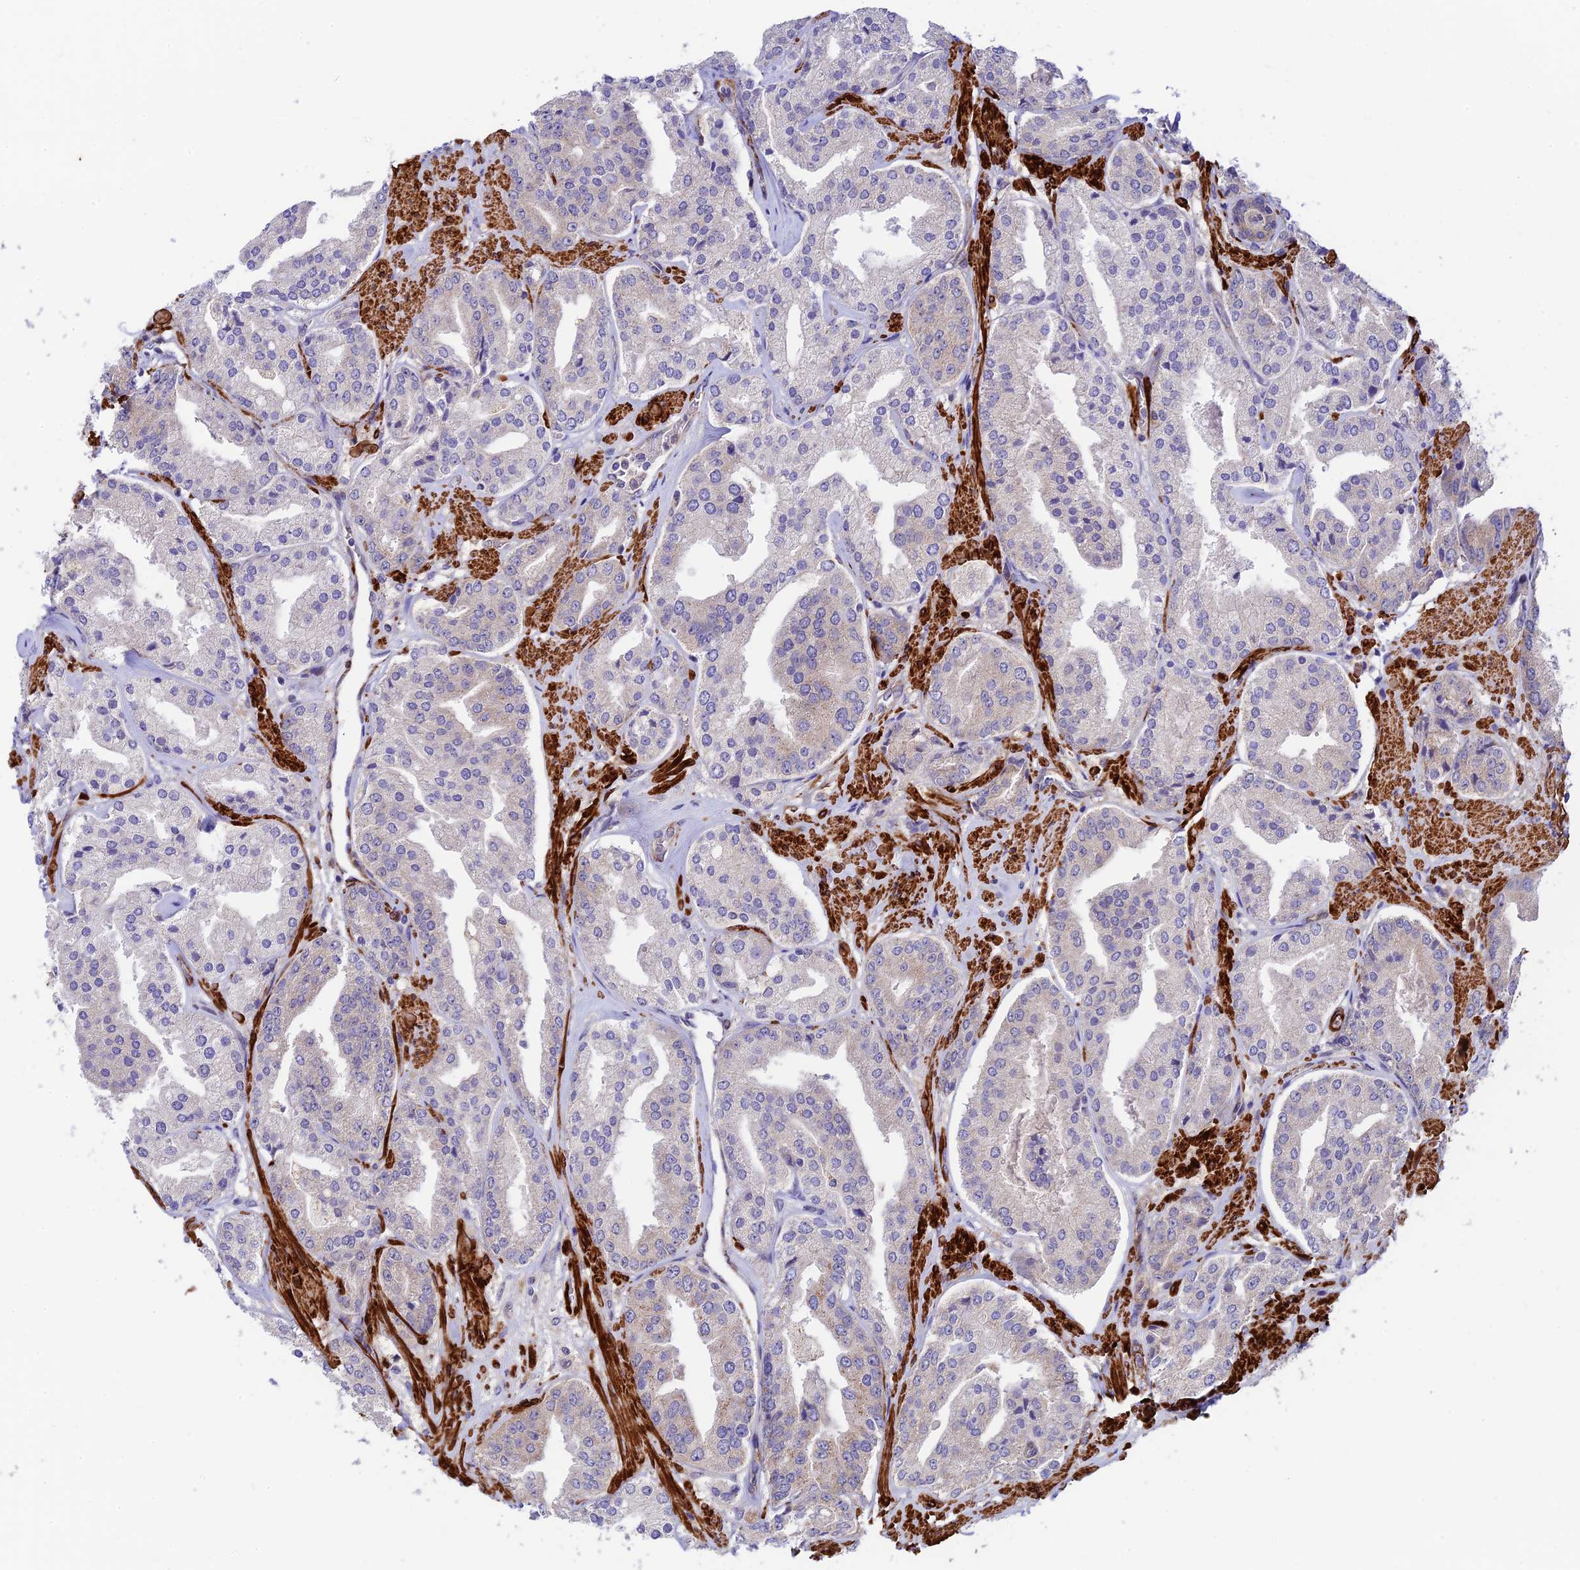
{"staining": {"intensity": "weak", "quantity": "<25%", "location": "cytoplasmic/membranous"}, "tissue": "prostate cancer", "cell_type": "Tumor cells", "image_type": "cancer", "snomed": [{"axis": "morphology", "description": "Adenocarcinoma, High grade"}, {"axis": "topography", "description": "Prostate"}], "caption": "Immunohistochemistry histopathology image of neoplastic tissue: human adenocarcinoma (high-grade) (prostate) stained with DAB (3,3'-diaminobenzidine) shows no significant protein expression in tumor cells. The staining was performed using DAB (3,3'-diaminobenzidine) to visualize the protein expression in brown, while the nuclei were stained in blue with hematoxylin (Magnification: 20x).", "gene": "ANKRD50", "patient": {"sex": "male", "age": 63}}